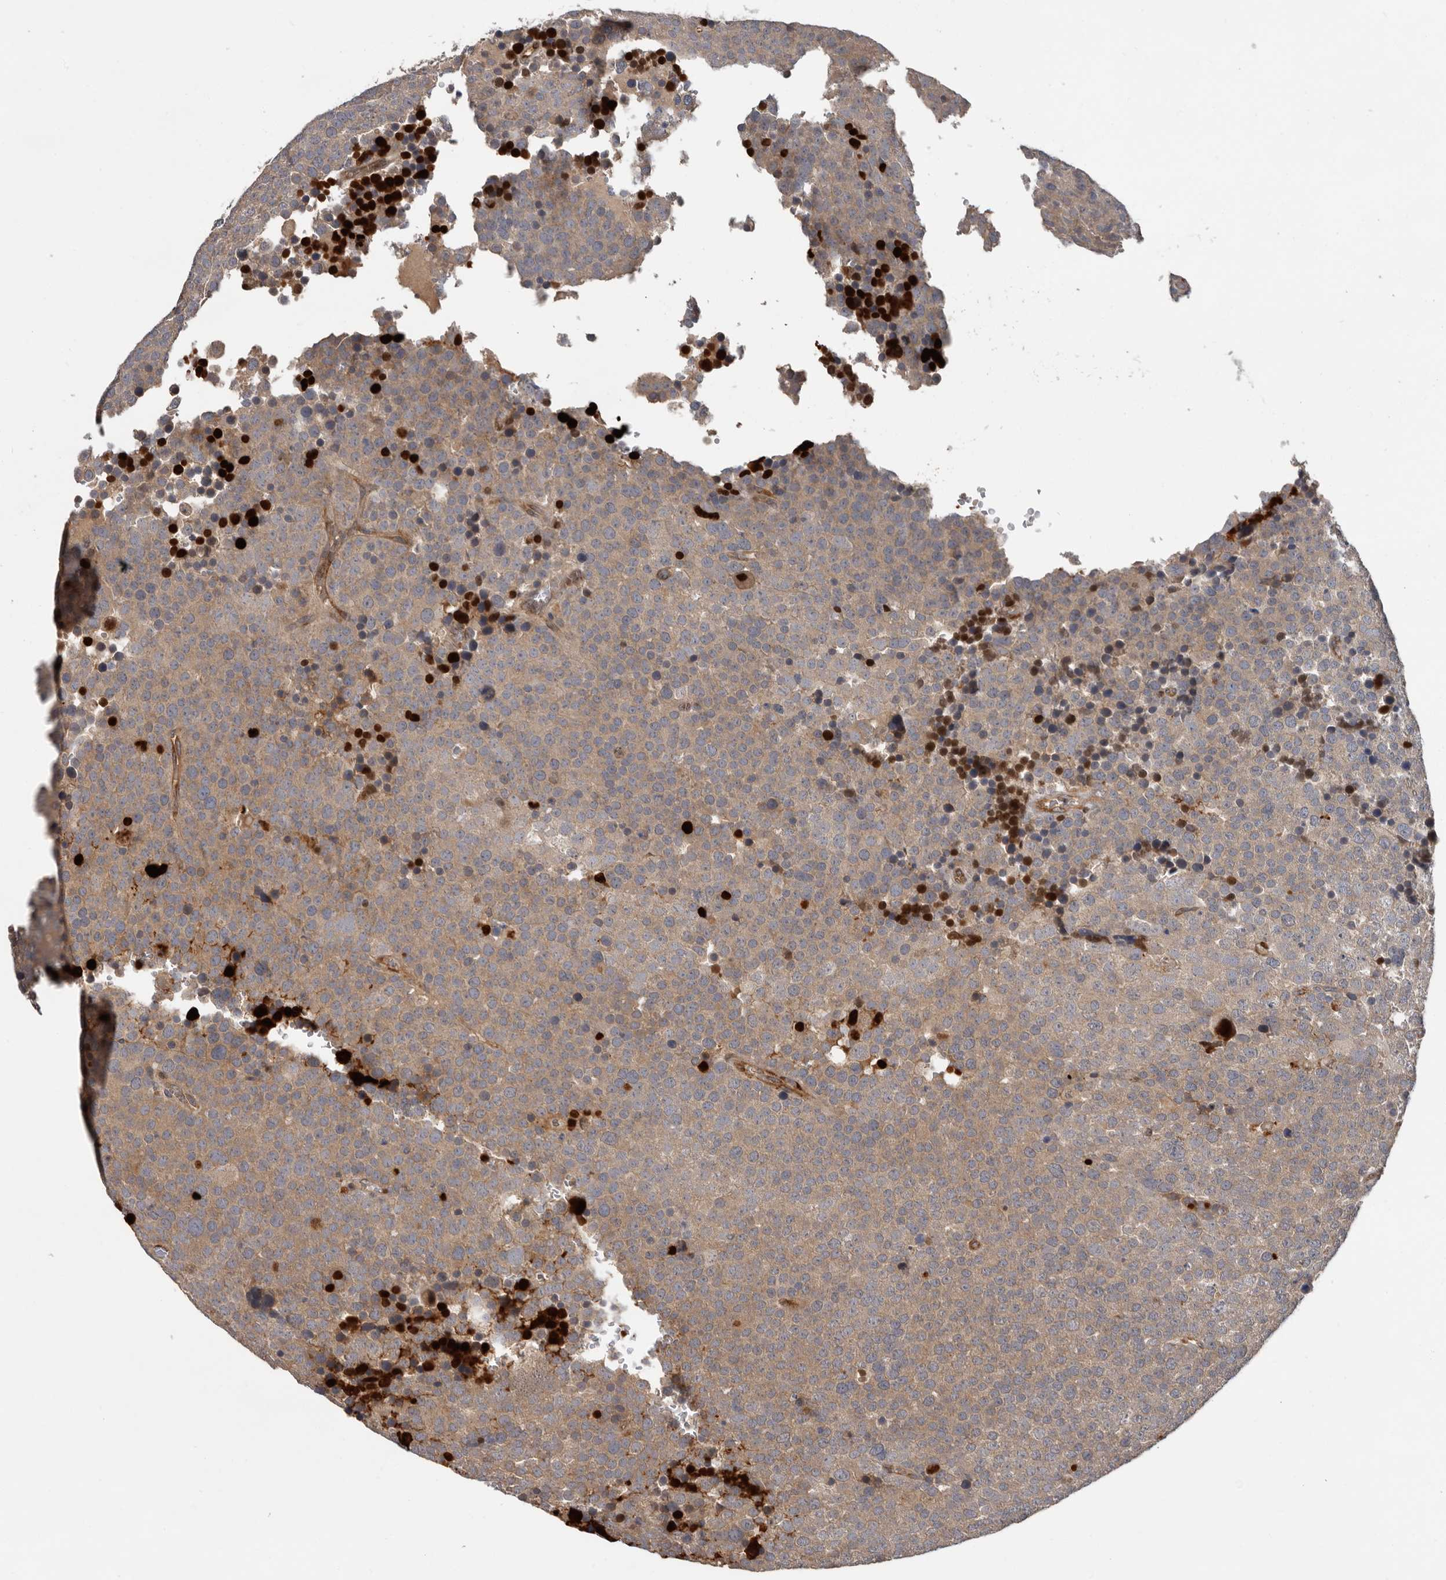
{"staining": {"intensity": "moderate", "quantity": ">75%", "location": "cytoplasmic/membranous"}, "tissue": "testis cancer", "cell_type": "Tumor cells", "image_type": "cancer", "snomed": [{"axis": "morphology", "description": "Seminoma, NOS"}, {"axis": "topography", "description": "Testis"}], "caption": "DAB (3,3'-diaminobenzidine) immunohistochemical staining of human testis cancer shows moderate cytoplasmic/membranous protein staining in about >75% of tumor cells. The protein of interest is shown in brown color, while the nuclei are stained blue.", "gene": "MTF1", "patient": {"sex": "male", "age": 71}}